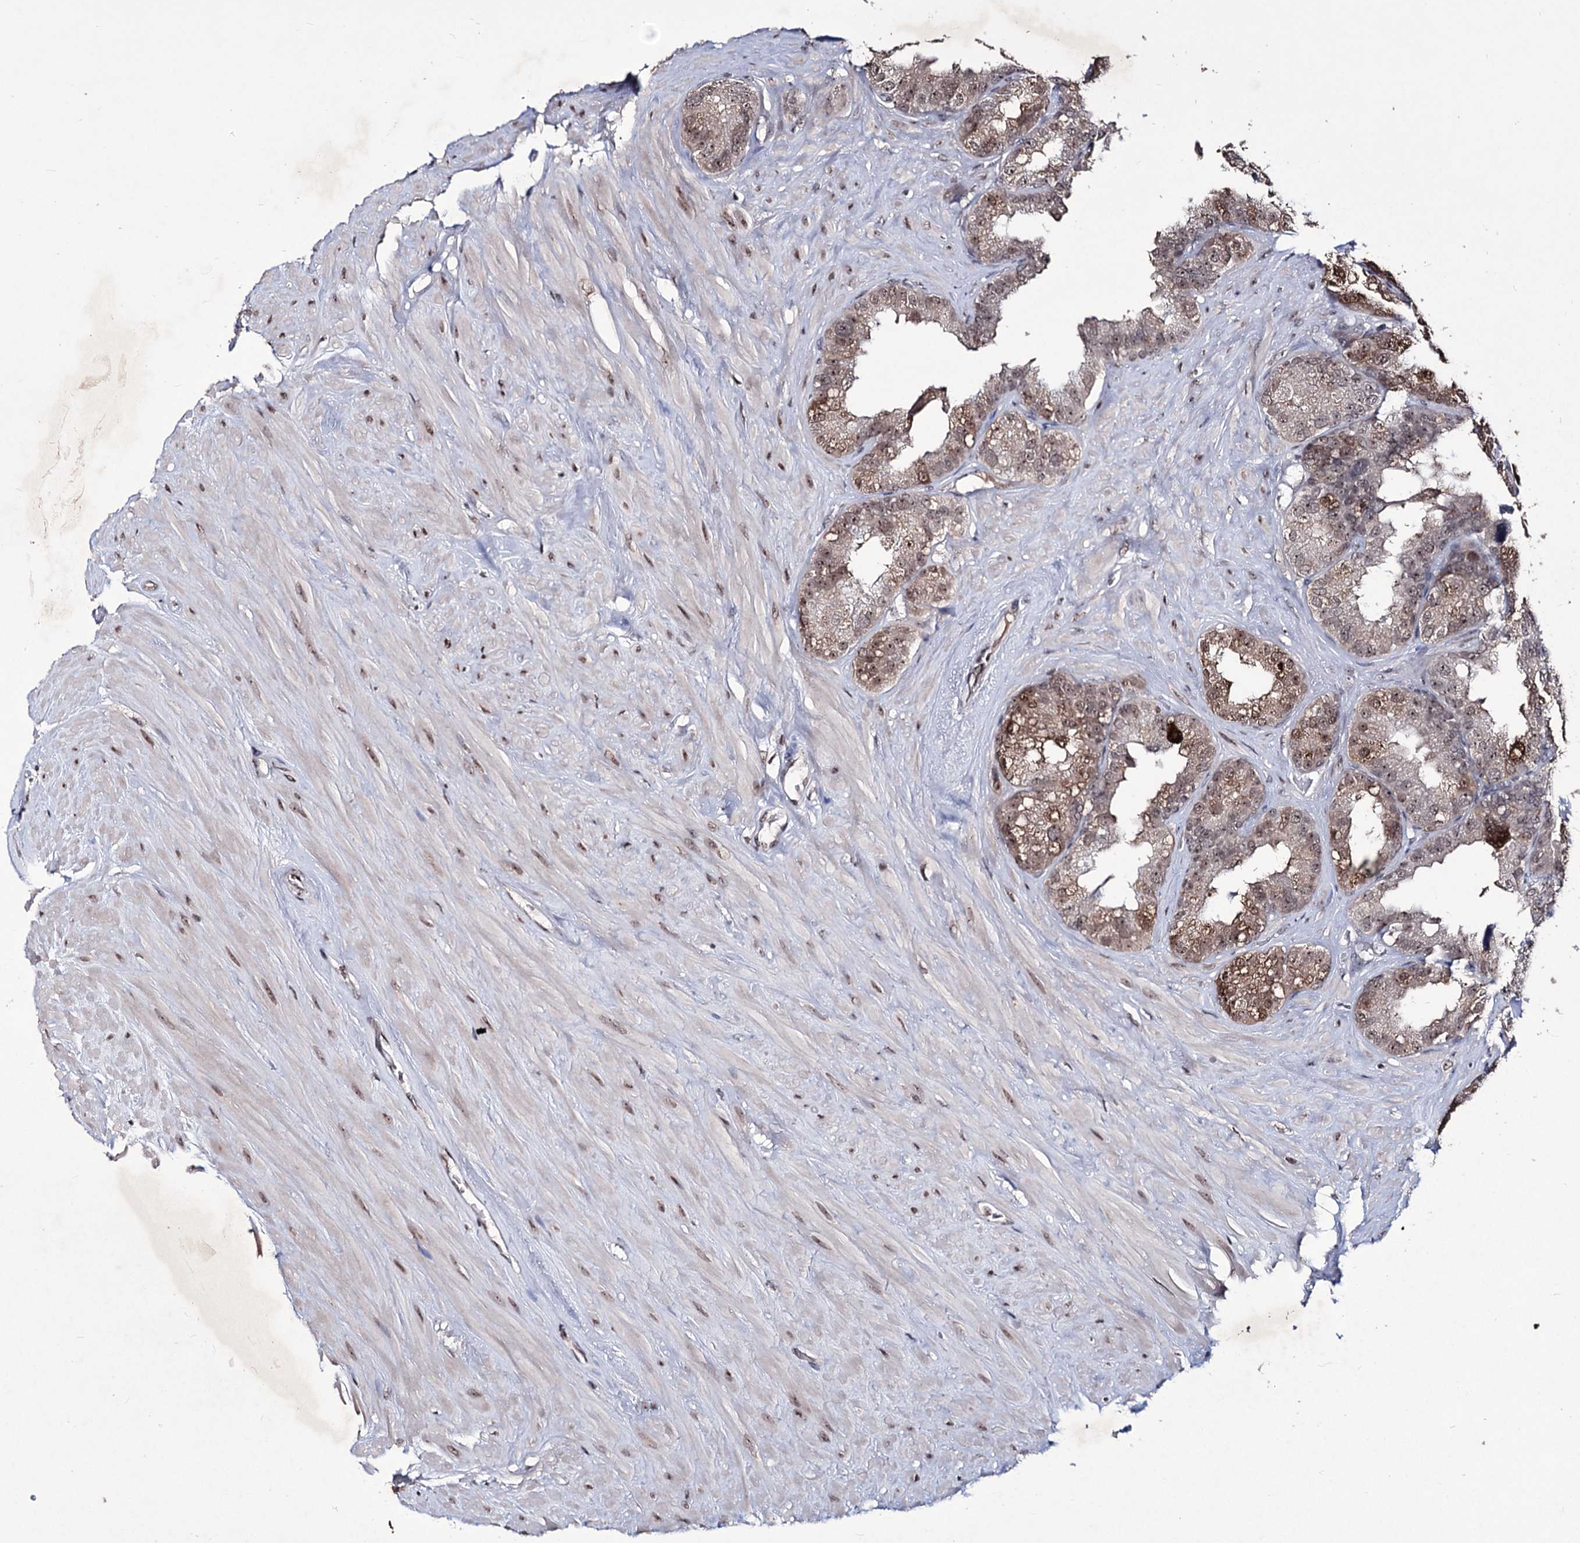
{"staining": {"intensity": "moderate", "quantity": "<25%", "location": "cytoplasmic/membranous,nuclear"}, "tissue": "seminal vesicle", "cell_type": "Glandular cells", "image_type": "normal", "snomed": [{"axis": "morphology", "description": "Normal tissue, NOS"}, {"axis": "topography", "description": "Seminal veicle"}], "caption": "Unremarkable seminal vesicle was stained to show a protein in brown. There is low levels of moderate cytoplasmic/membranous,nuclear positivity in about <25% of glandular cells. Using DAB (brown) and hematoxylin (blue) stains, captured at high magnification using brightfield microscopy.", "gene": "VGLL4", "patient": {"sex": "male", "age": 80}}